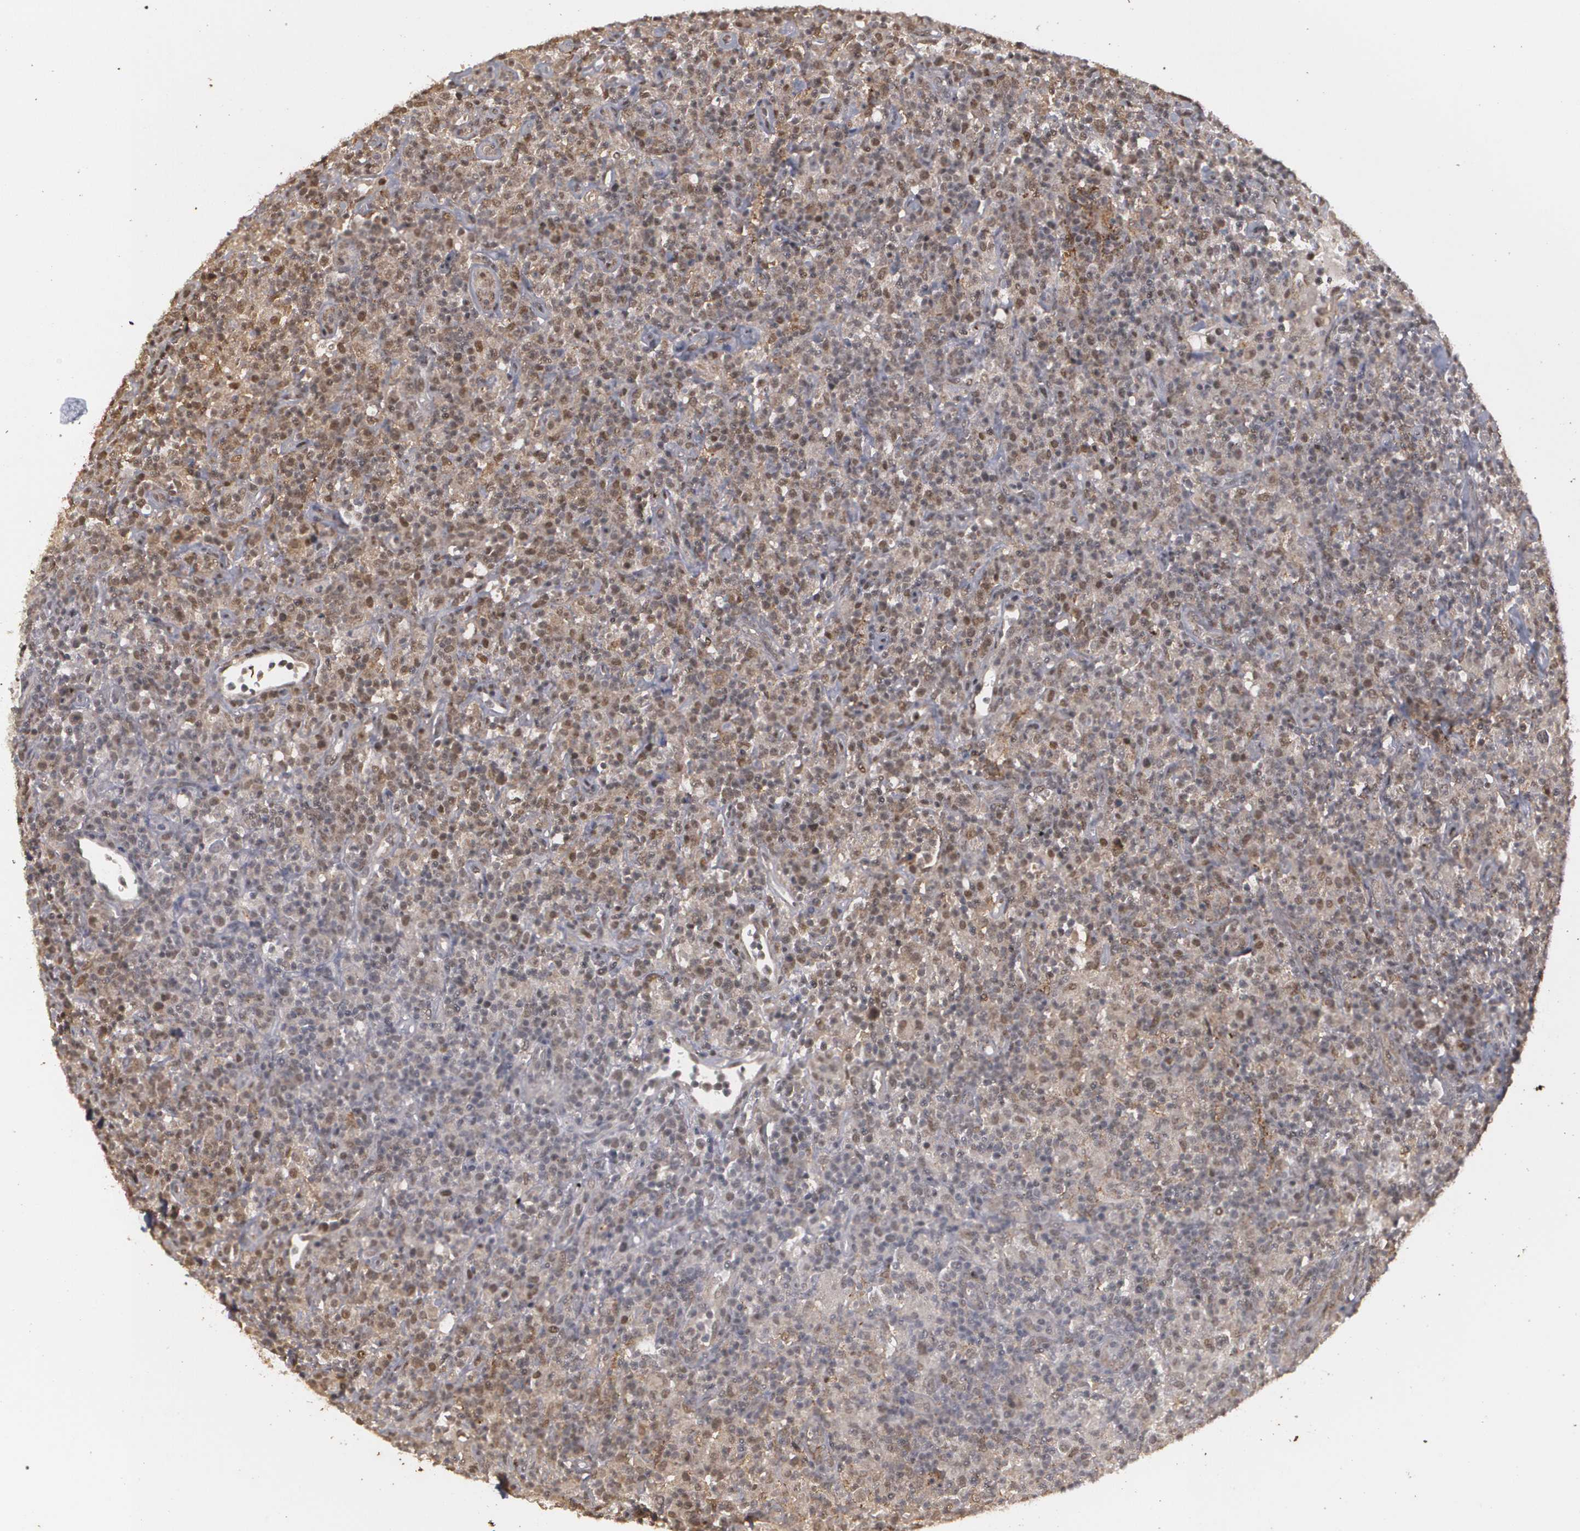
{"staining": {"intensity": "weak", "quantity": ">75%", "location": "cytoplasmic/membranous,nuclear"}, "tissue": "lymphoma", "cell_type": "Tumor cells", "image_type": "cancer", "snomed": [{"axis": "morphology", "description": "Hodgkin's disease, NOS"}, {"axis": "topography", "description": "Lymph node"}], "caption": "Hodgkin's disease stained with immunohistochemistry displays weak cytoplasmic/membranous and nuclear expression in about >75% of tumor cells.", "gene": "ZNF75A", "patient": {"sex": "male", "age": 65}}